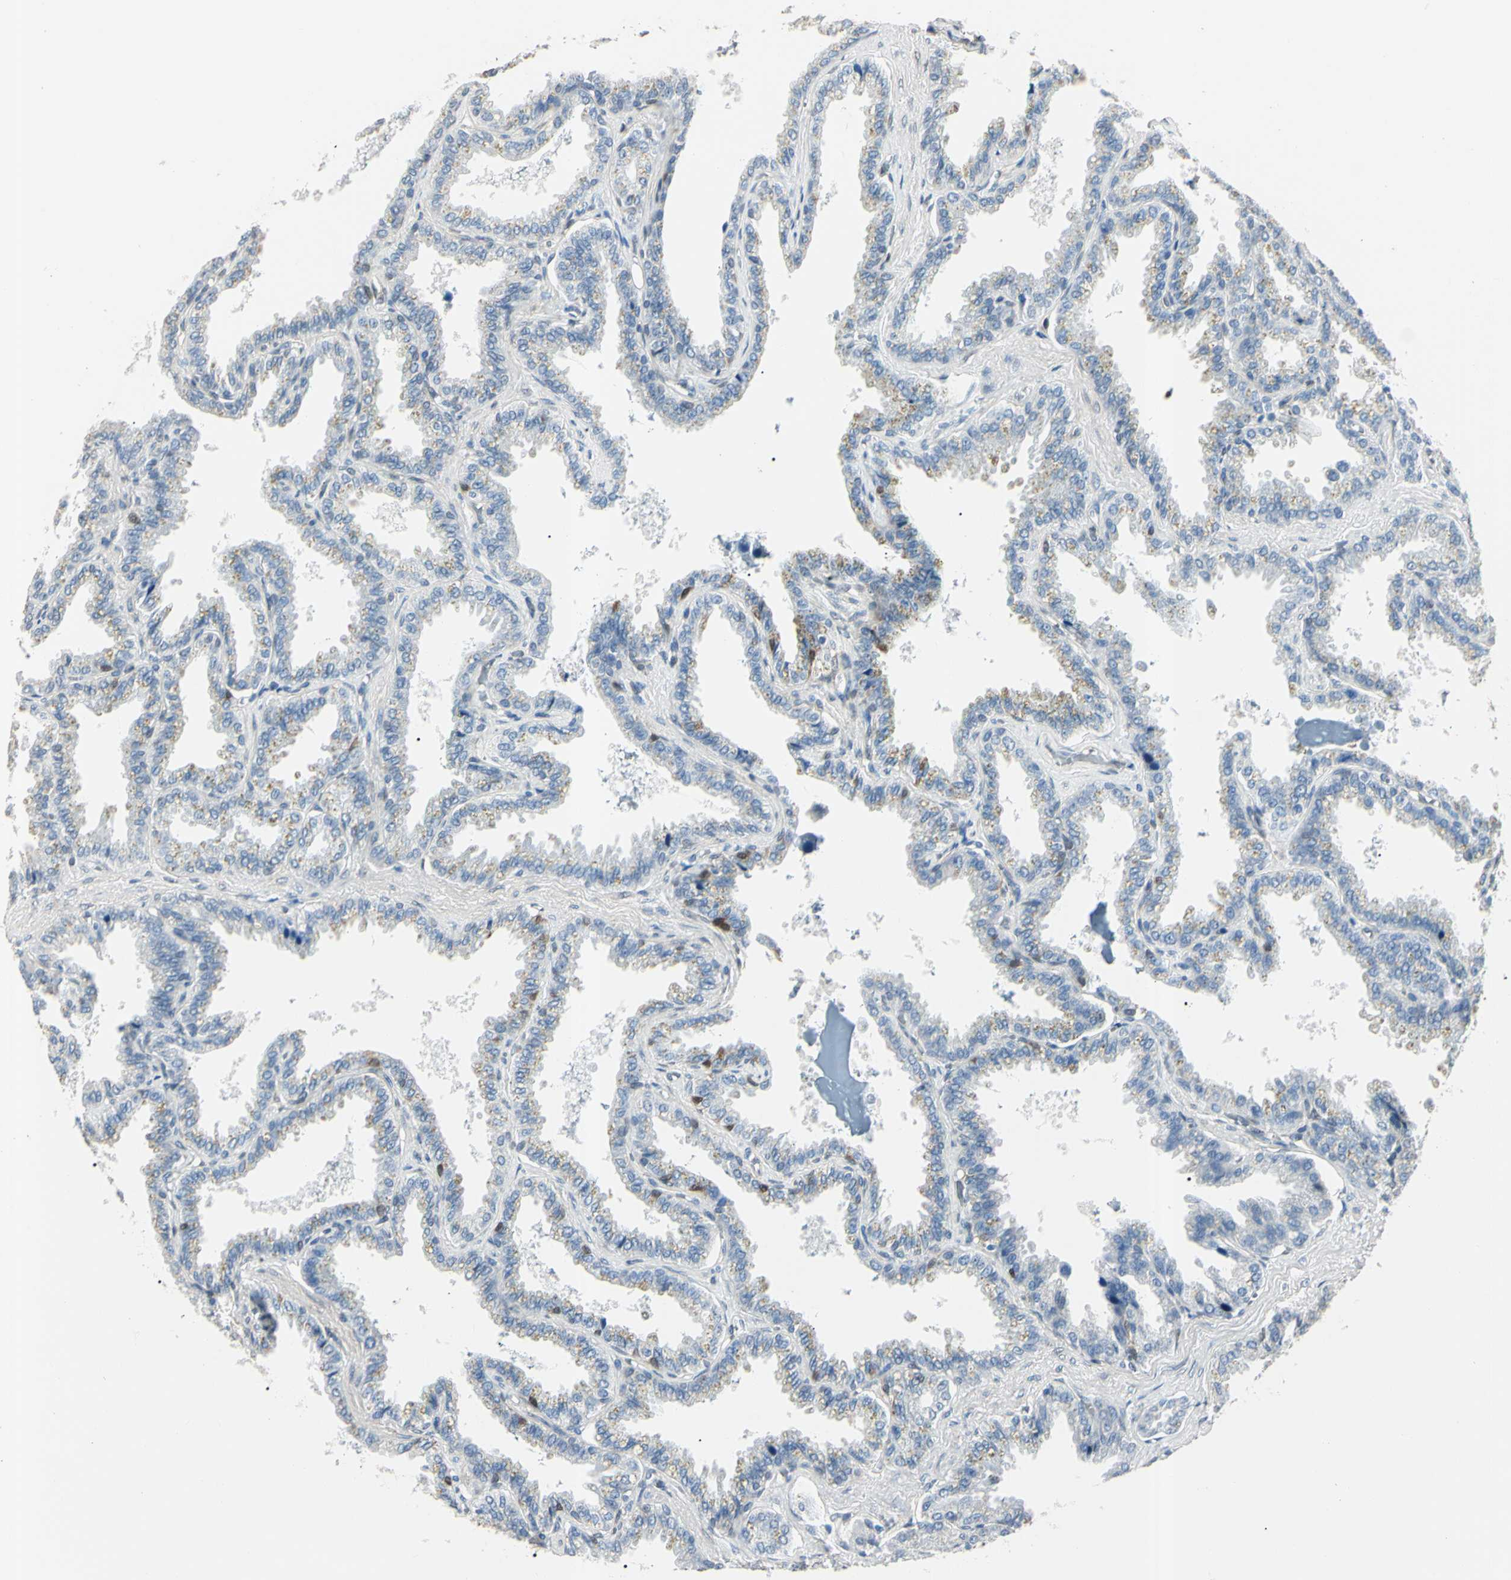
{"staining": {"intensity": "weak", "quantity": "<25%", "location": "cytoplasmic/membranous"}, "tissue": "seminal vesicle", "cell_type": "Glandular cells", "image_type": "normal", "snomed": [{"axis": "morphology", "description": "Normal tissue, NOS"}, {"axis": "topography", "description": "Seminal veicle"}], "caption": "The image exhibits no staining of glandular cells in benign seminal vesicle. The staining was performed using DAB (3,3'-diaminobenzidine) to visualize the protein expression in brown, while the nuclei were stained in blue with hematoxylin (Magnification: 20x).", "gene": "AKR1C3", "patient": {"sex": "male", "age": 46}}